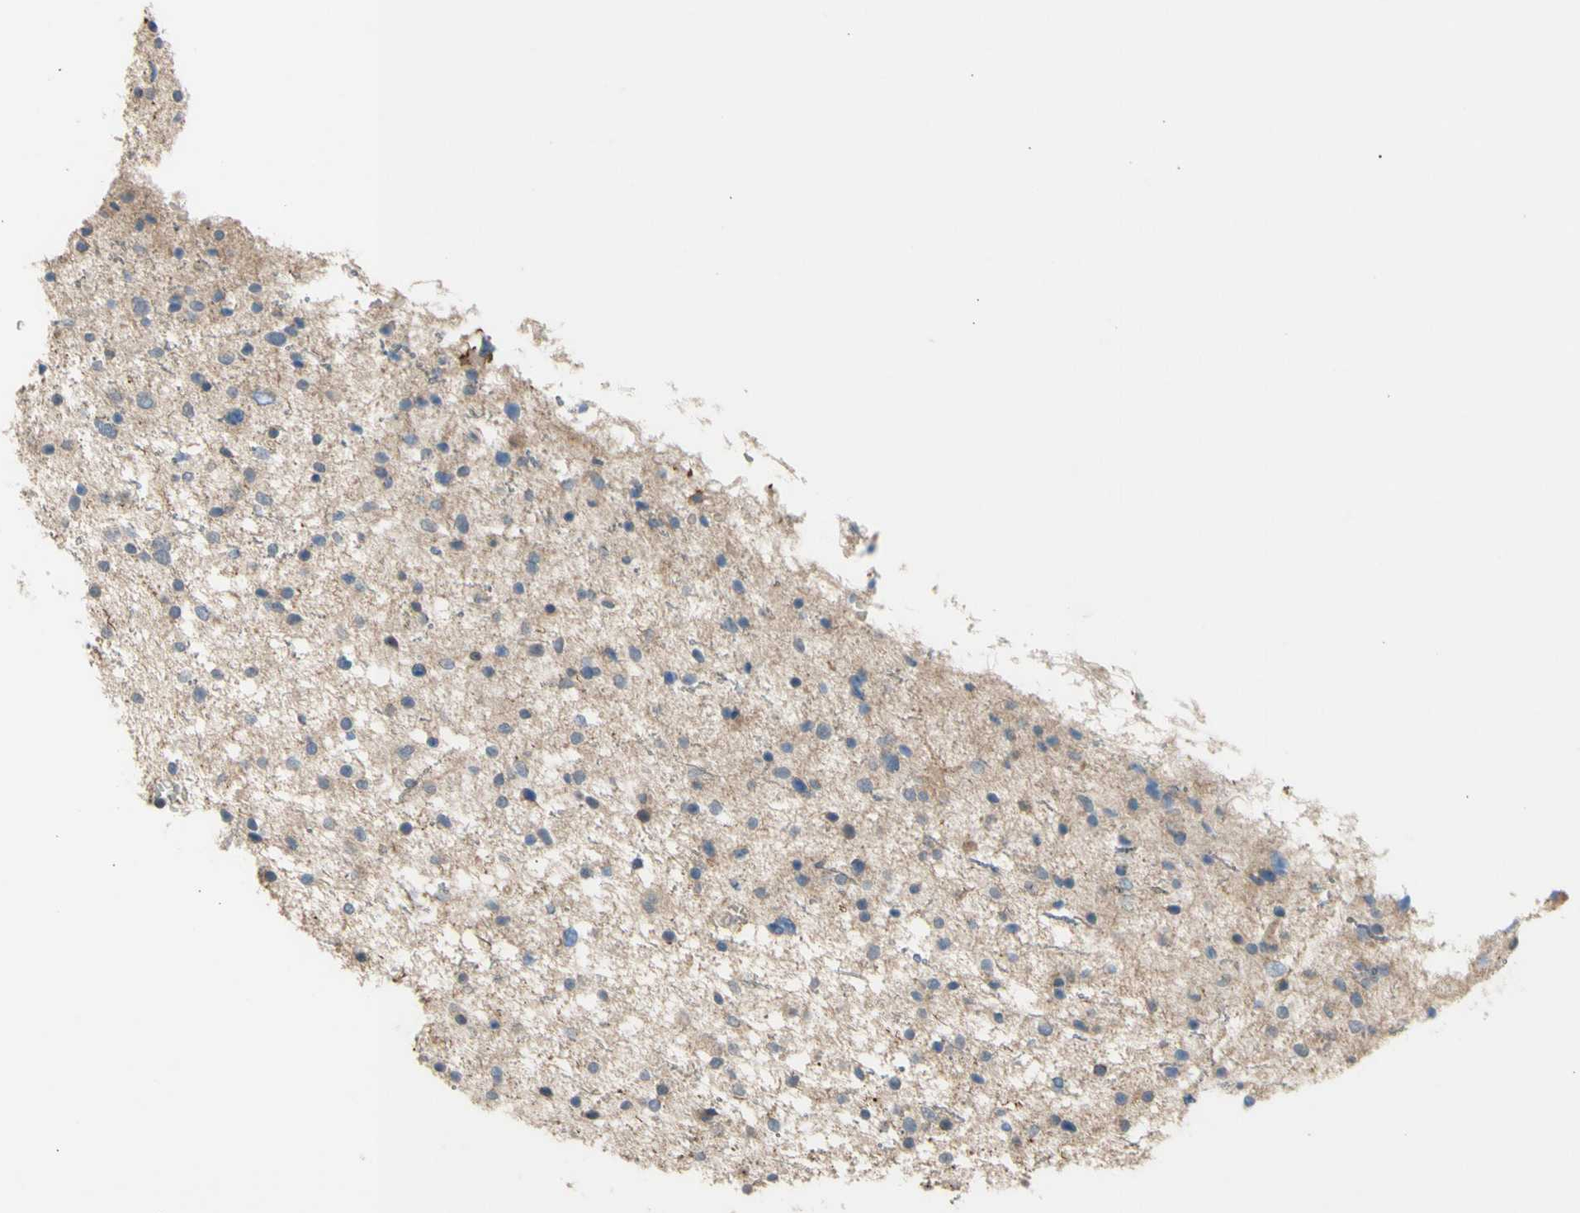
{"staining": {"intensity": "weak", "quantity": "<25%", "location": "cytoplasmic/membranous"}, "tissue": "glioma", "cell_type": "Tumor cells", "image_type": "cancer", "snomed": [{"axis": "morphology", "description": "Glioma, malignant, Low grade"}, {"axis": "topography", "description": "Brain"}], "caption": "Immunohistochemical staining of human glioma demonstrates no significant staining in tumor cells.", "gene": "GALNT5", "patient": {"sex": "female", "age": 37}}